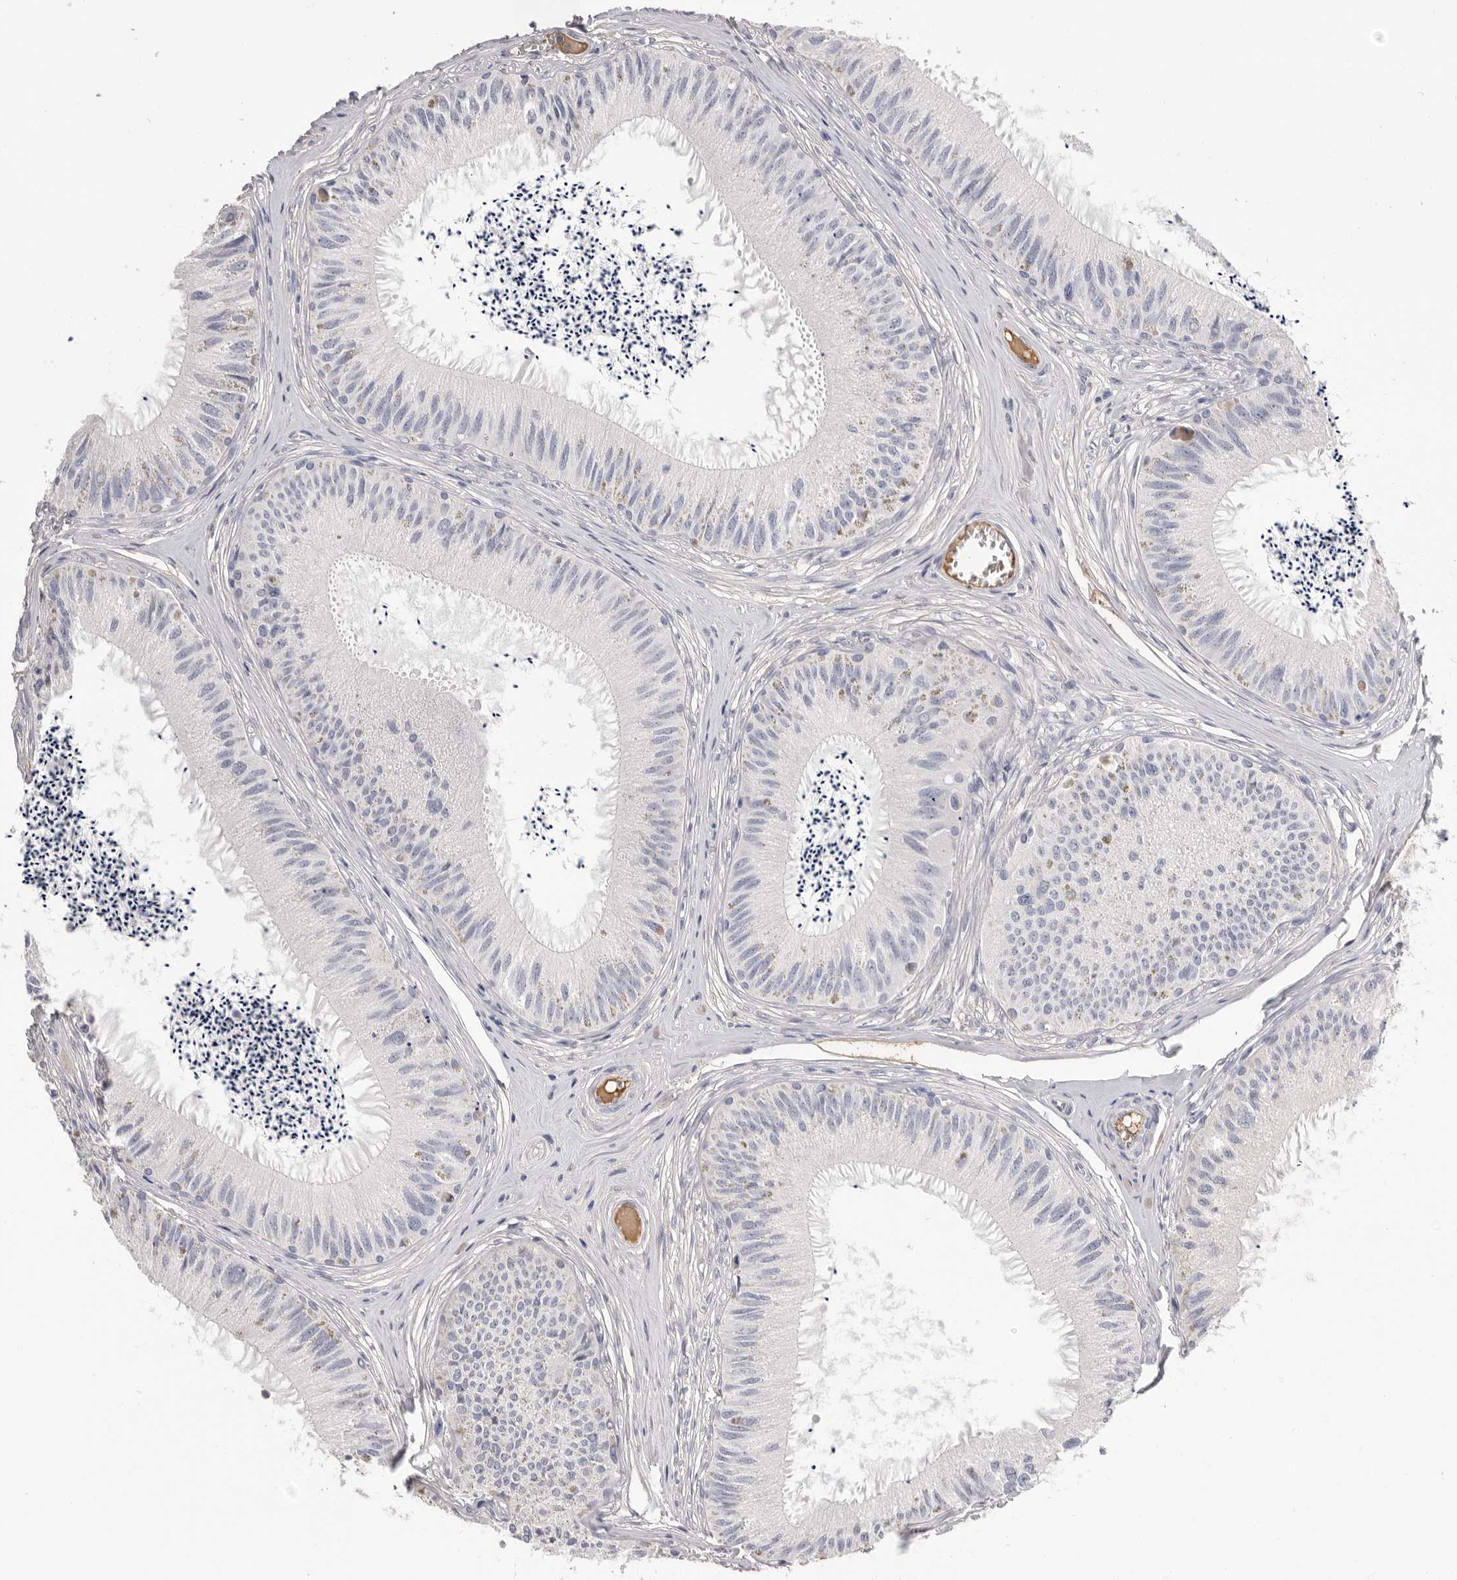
{"staining": {"intensity": "negative", "quantity": "none", "location": "none"}, "tissue": "epididymis", "cell_type": "Glandular cells", "image_type": "normal", "snomed": [{"axis": "morphology", "description": "Normal tissue, NOS"}, {"axis": "topography", "description": "Epididymis"}], "caption": "Immunohistochemical staining of normal human epididymis displays no significant expression in glandular cells. The staining was performed using DAB (3,3'-diaminobenzidine) to visualize the protein expression in brown, while the nuclei were stained in blue with hematoxylin (Magnification: 20x).", "gene": "APOA2", "patient": {"sex": "male", "age": 79}}